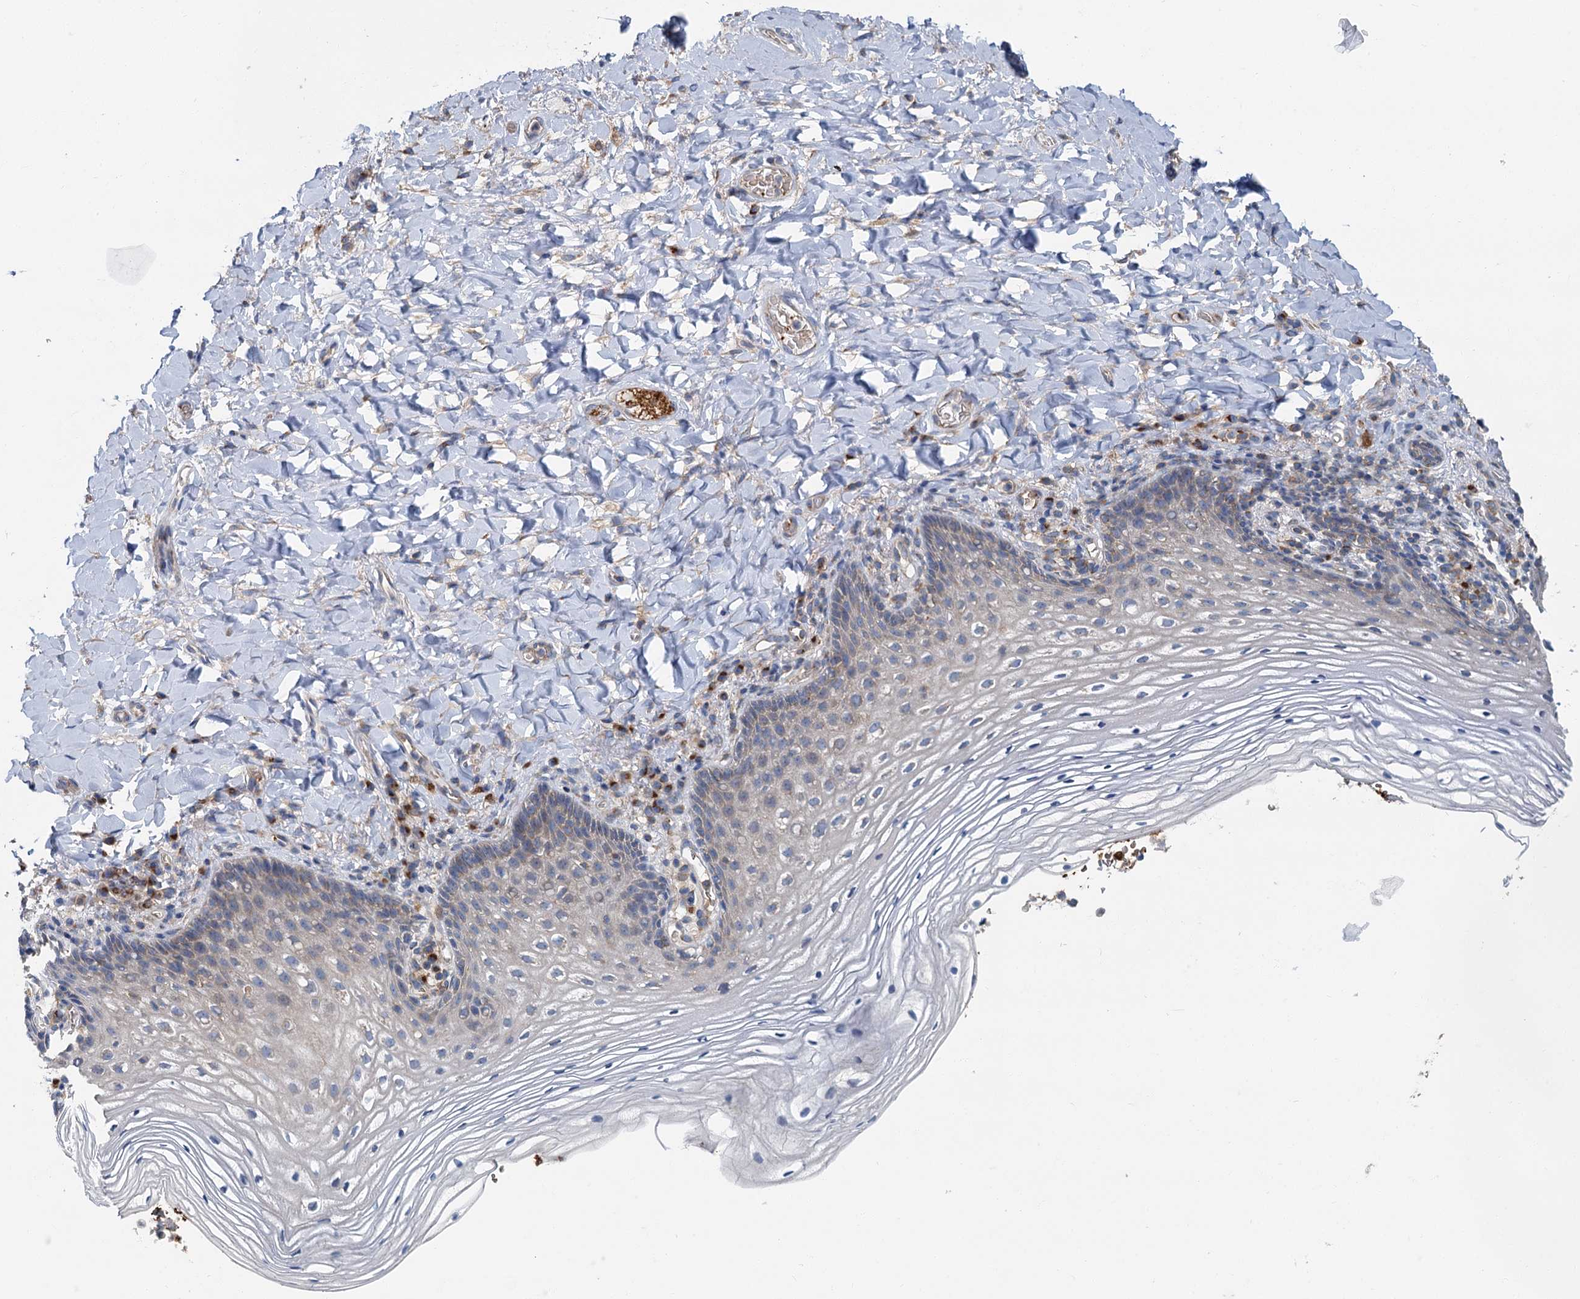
{"staining": {"intensity": "weak", "quantity": "<25%", "location": "cytoplasmic/membranous"}, "tissue": "vagina", "cell_type": "Squamous epithelial cells", "image_type": "normal", "snomed": [{"axis": "morphology", "description": "Normal tissue, NOS"}, {"axis": "topography", "description": "Vagina"}], "caption": "The photomicrograph reveals no staining of squamous epithelial cells in normal vagina. Brightfield microscopy of IHC stained with DAB (brown) and hematoxylin (blue), captured at high magnification.", "gene": "PPIP5K1", "patient": {"sex": "female", "age": 60}}